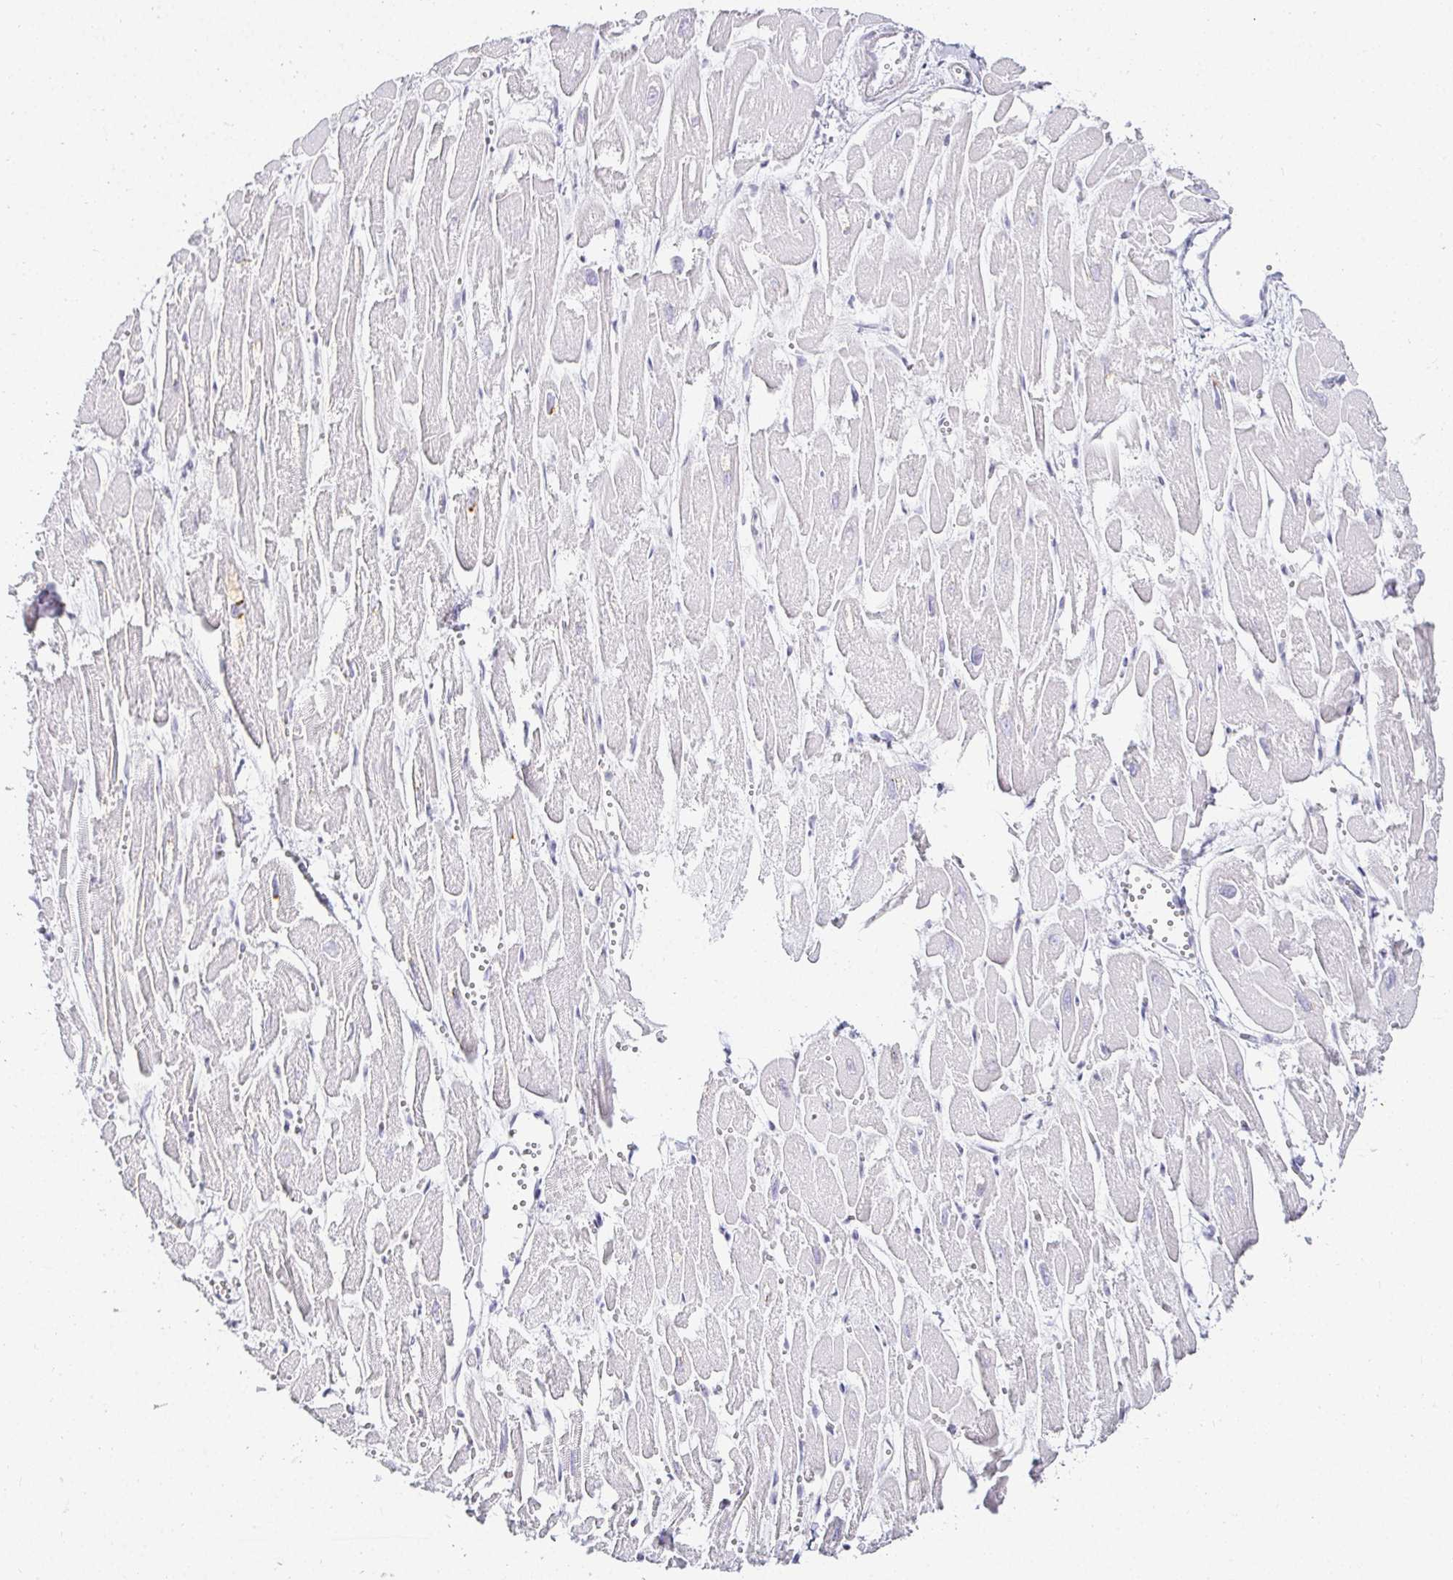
{"staining": {"intensity": "weak", "quantity": "<25%", "location": "cytoplasmic/membranous"}, "tissue": "heart muscle", "cell_type": "Cardiomyocytes", "image_type": "normal", "snomed": [{"axis": "morphology", "description": "Normal tissue, NOS"}, {"axis": "topography", "description": "Heart"}], "caption": "An immunohistochemistry (IHC) photomicrograph of normal heart muscle is shown. There is no staining in cardiomyocytes of heart muscle.", "gene": "ACAN", "patient": {"sex": "male", "age": 54}}